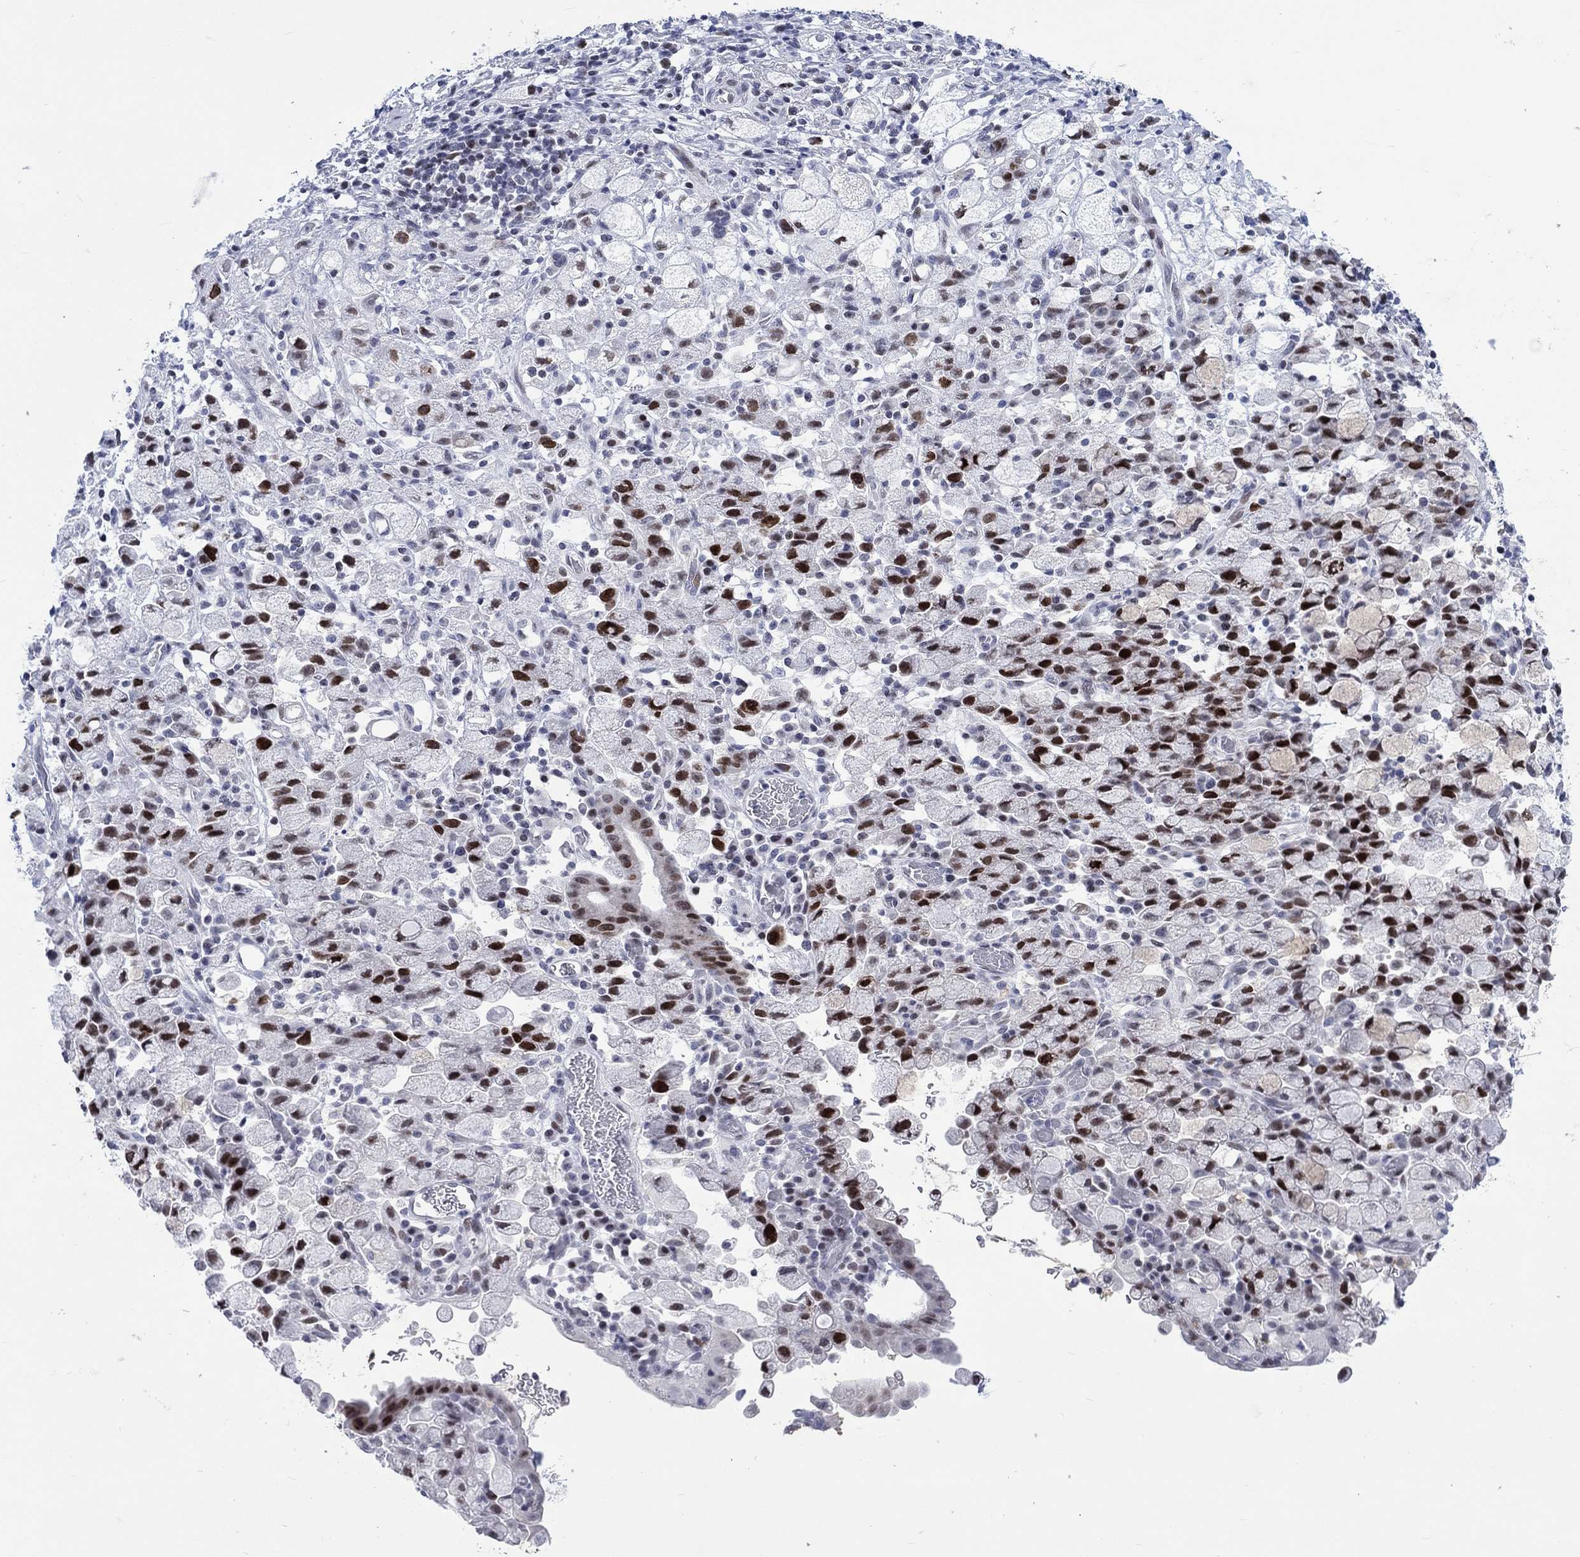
{"staining": {"intensity": "strong", "quantity": "25%-75%", "location": "nuclear"}, "tissue": "stomach cancer", "cell_type": "Tumor cells", "image_type": "cancer", "snomed": [{"axis": "morphology", "description": "Adenocarcinoma, NOS"}, {"axis": "topography", "description": "Stomach"}], "caption": "This is an image of immunohistochemistry (IHC) staining of stomach cancer, which shows strong staining in the nuclear of tumor cells.", "gene": "CDCA2", "patient": {"sex": "male", "age": 58}}